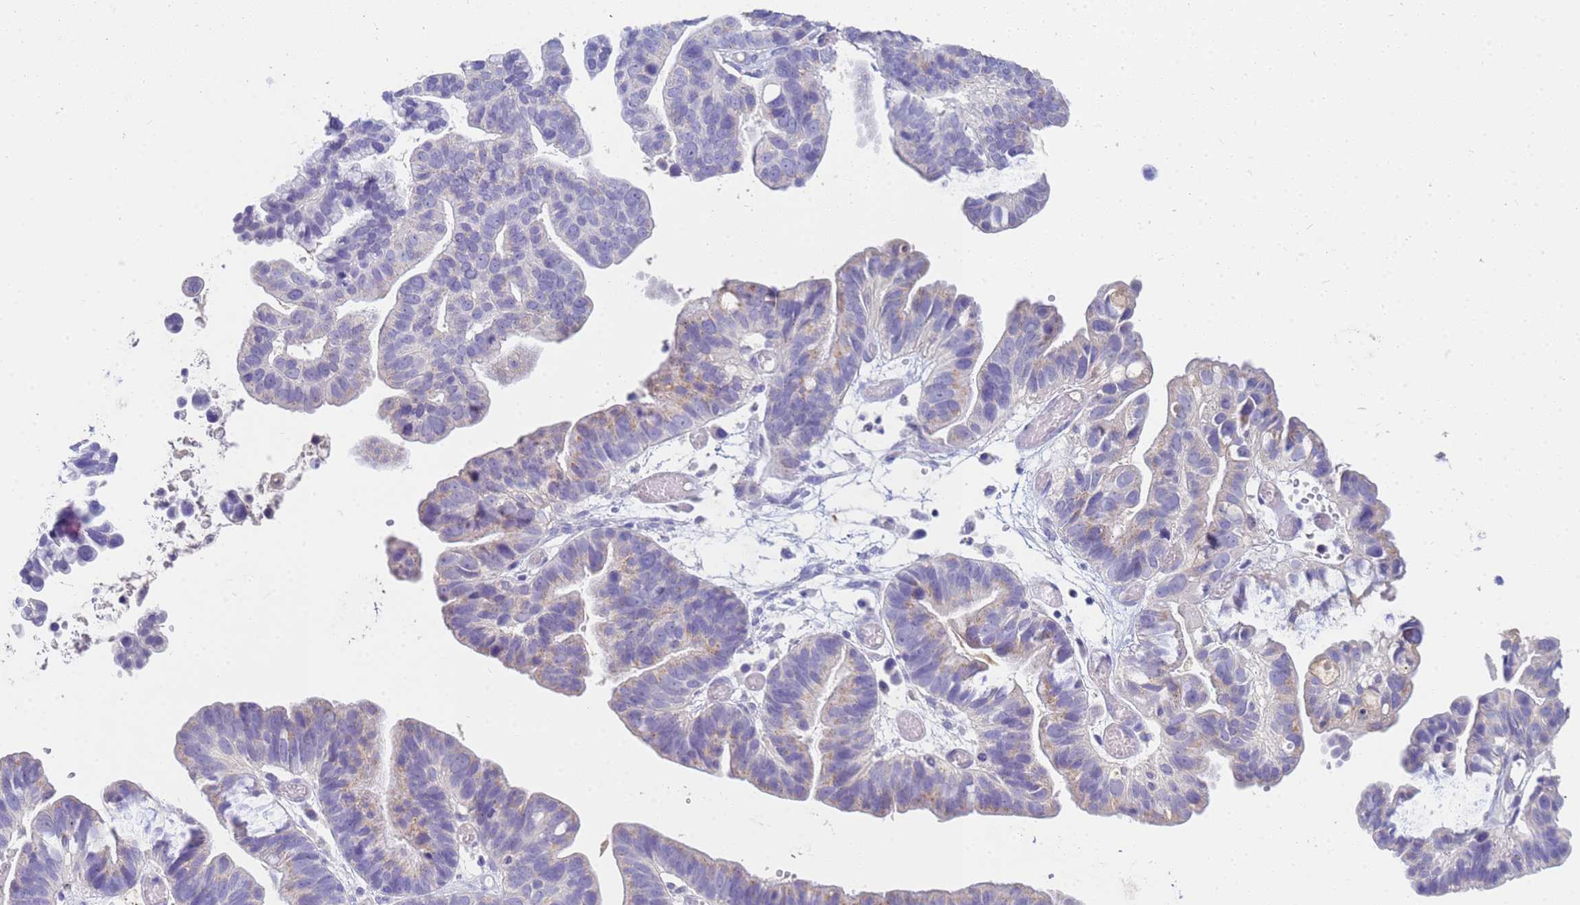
{"staining": {"intensity": "weak", "quantity": "<25%", "location": "cytoplasmic/membranous"}, "tissue": "ovarian cancer", "cell_type": "Tumor cells", "image_type": "cancer", "snomed": [{"axis": "morphology", "description": "Cystadenocarcinoma, serous, NOS"}, {"axis": "topography", "description": "Ovary"}], "caption": "Immunohistochemical staining of human ovarian cancer exhibits no significant expression in tumor cells.", "gene": "B3GNT8", "patient": {"sex": "female", "age": 56}}